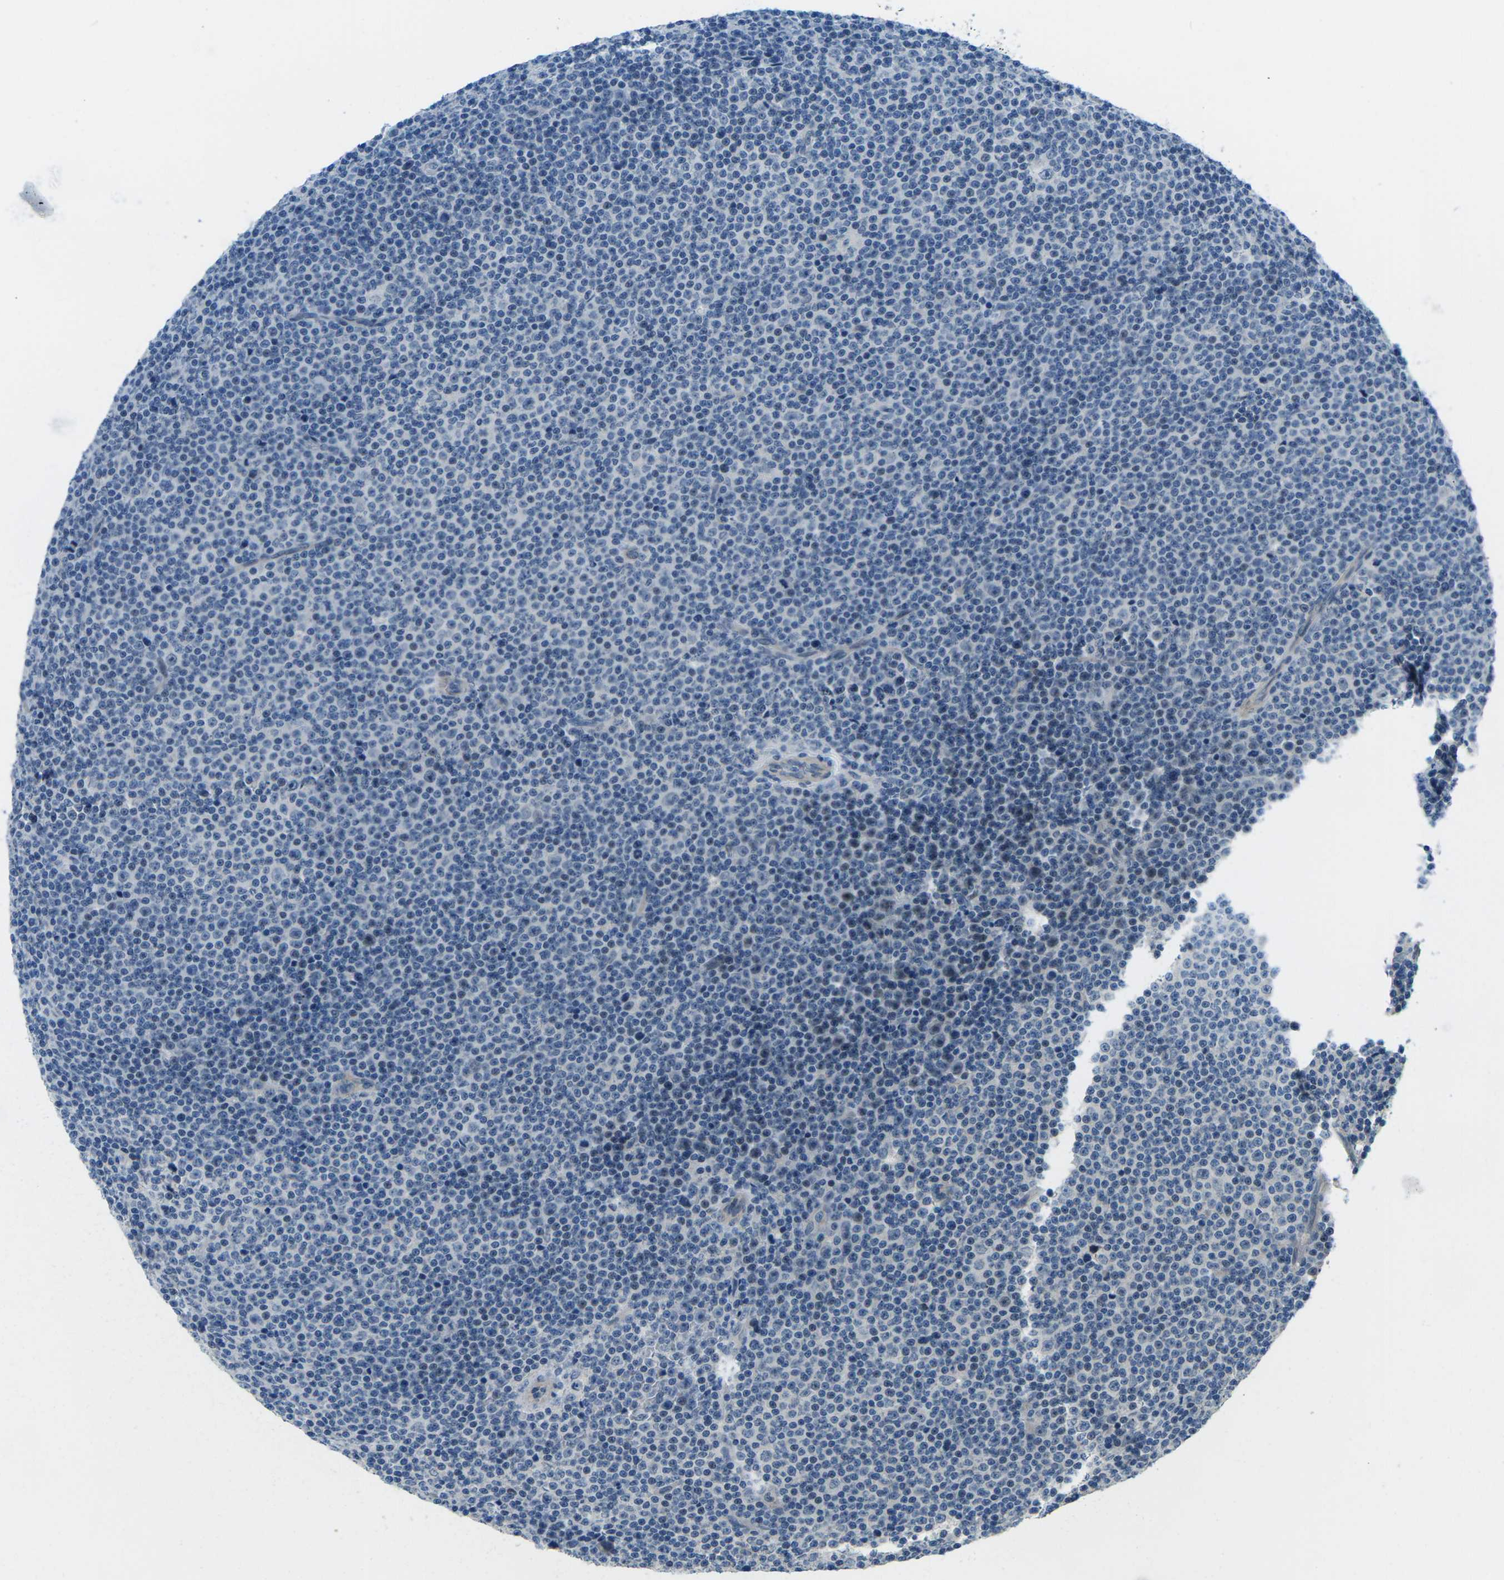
{"staining": {"intensity": "negative", "quantity": "none", "location": "none"}, "tissue": "lymphoma", "cell_type": "Tumor cells", "image_type": "cancer", "snomed": [{"axis": "morphology", "description": "Malignant lymphoma, non-Hodgkin's type, Low grade"}, {"axis": "topography", "description": "Lymph node"}], "caption": "Lymphoma stained for a protein using immunohistochemistry (IHC) demonstrates no positivity tumor cells.", "gene": "CTNND1", "patient": {"sex": "female", "age": 67}}